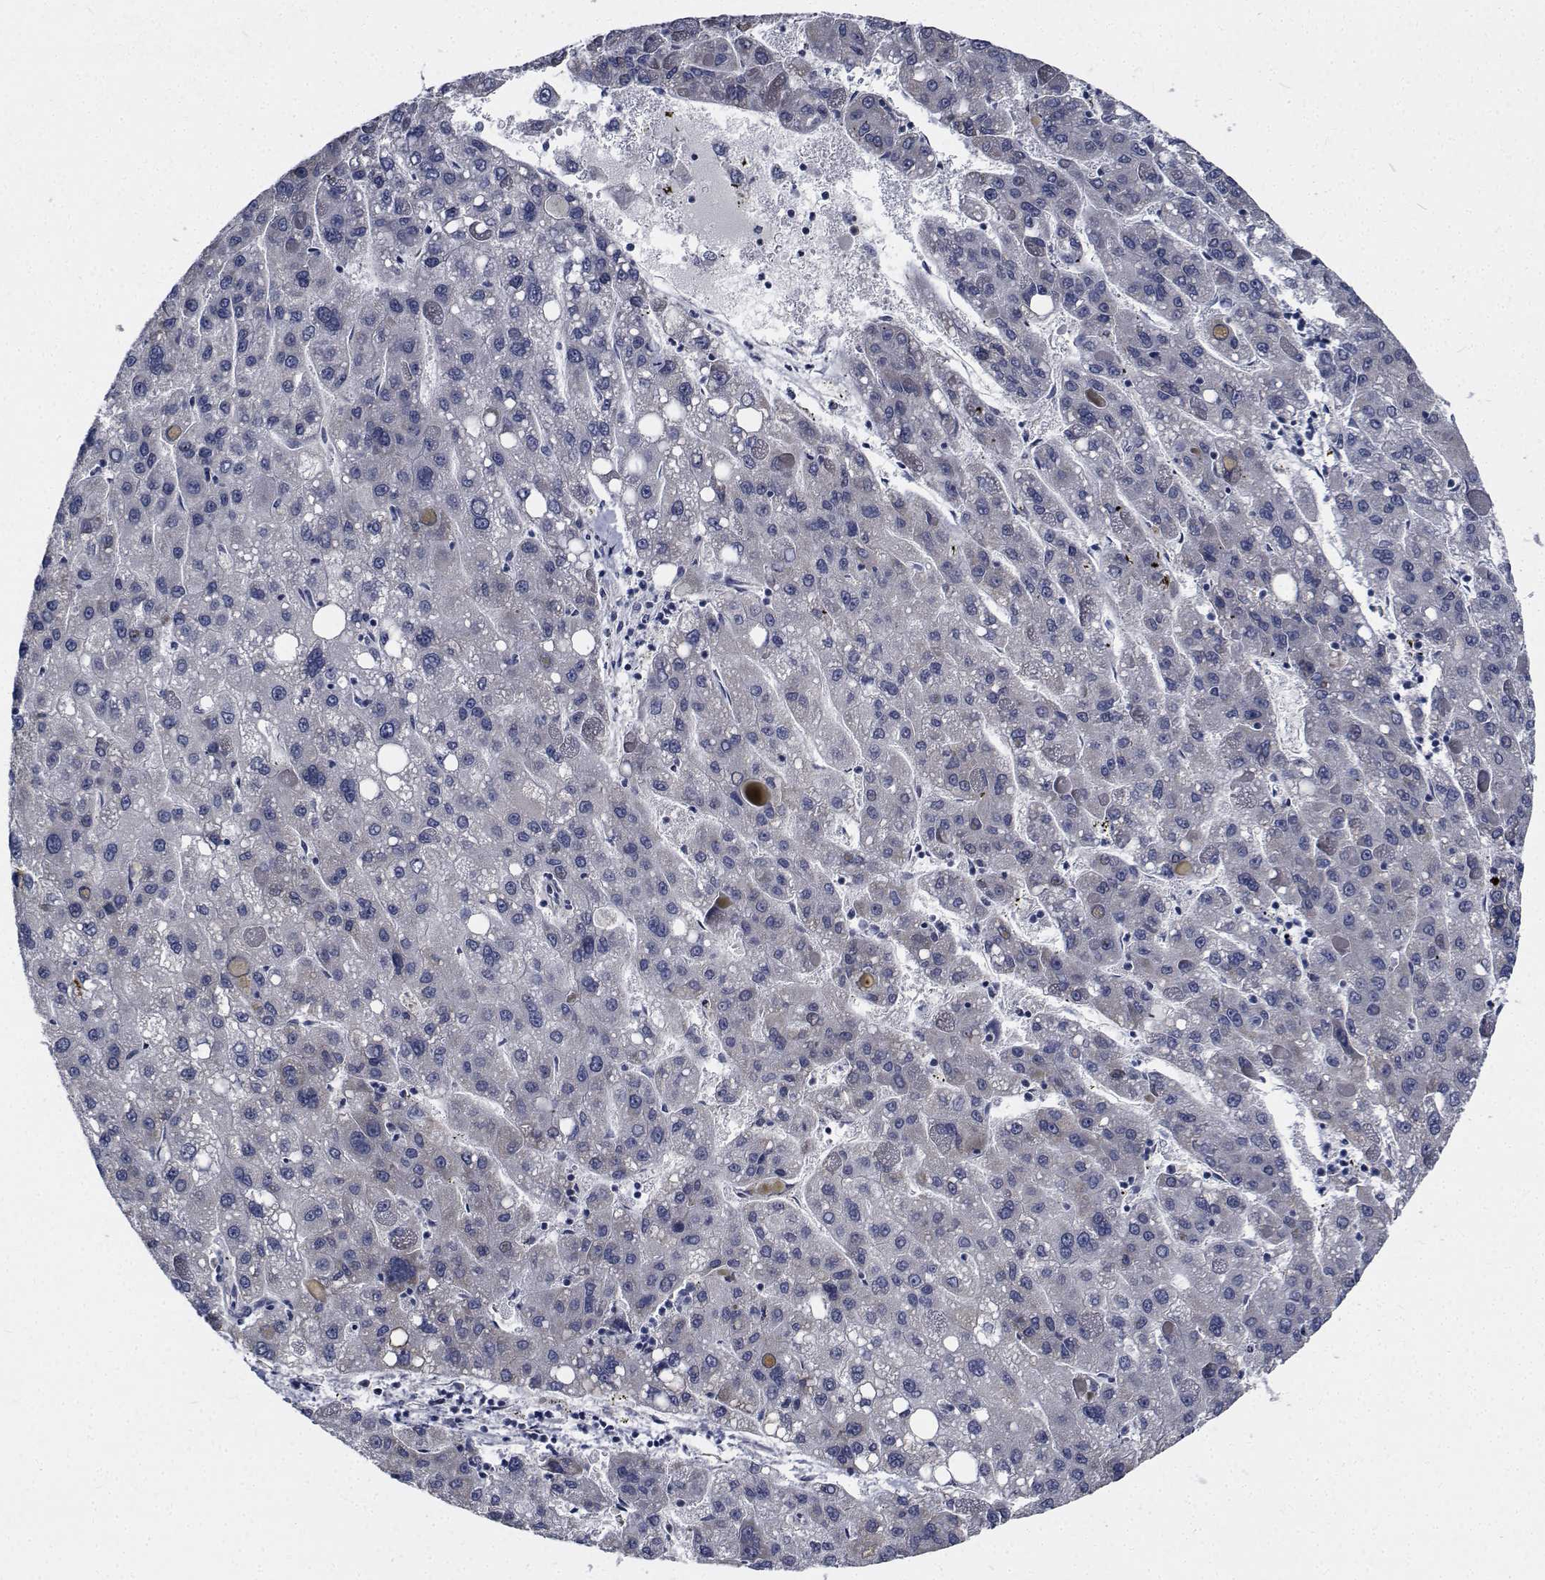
{"staining": {"intensity": "negative", "quantity": "none", "location": "none"}, "tissue": "liver cancer", "cell_type": "Tumor cells", "image_type": "cancer", "snomed": [{"axis": "morphology", "description": "Carcinoma, Hepatocellular, NOS"}, {"axis": "topography", "description": "Liver"}], "caption": "Liver cancer (hepatocellular carcinoma) stained for a protein using immunohistochemistry shows no staining tumor cells.", "gene": "TTBK1", "patient": {"sex": "female", "age": 82}}